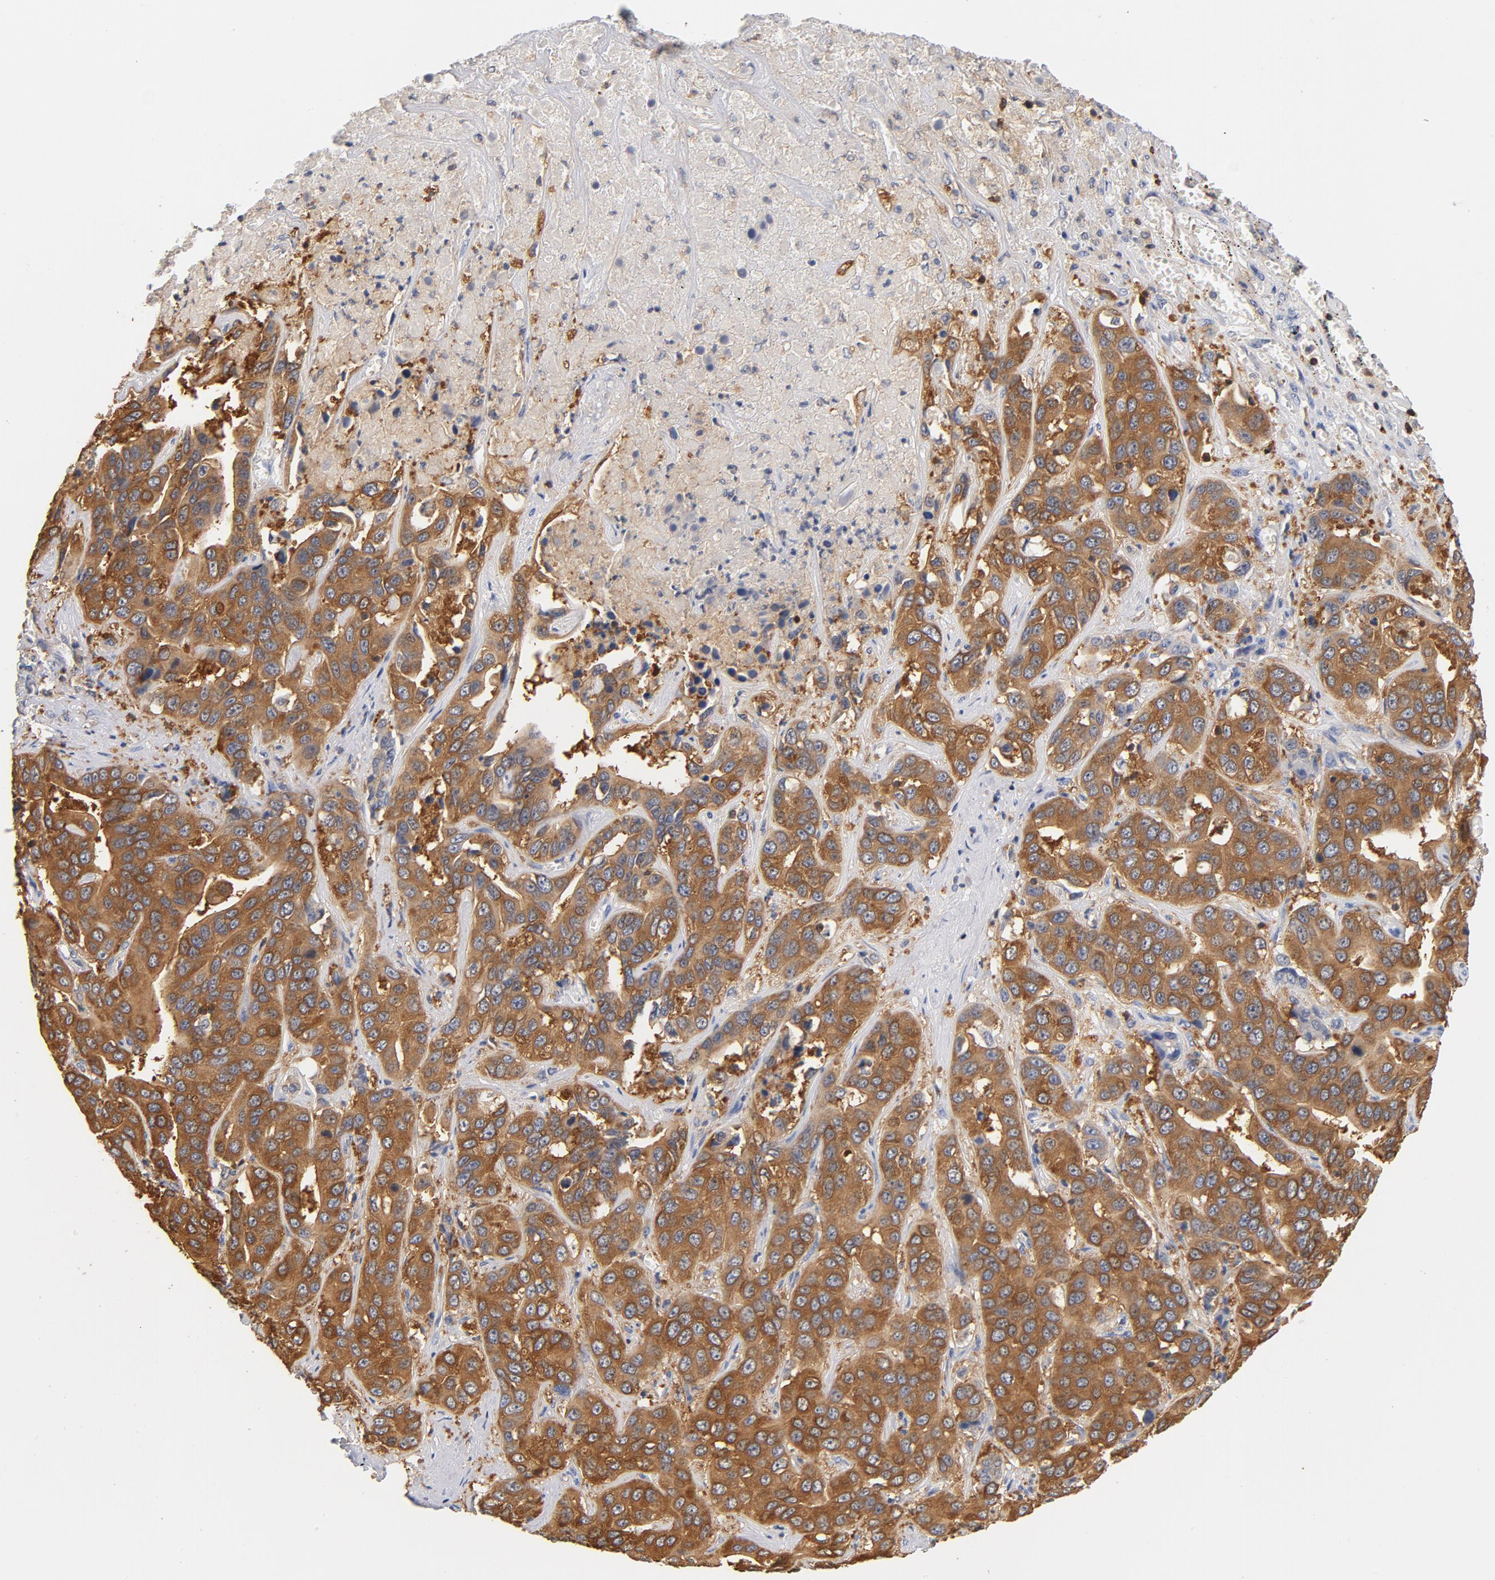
{"staining": {"intensity": "moderate", "quantity": ">75%", "location": "cytoplasmic/membranous"}, "tissue": "liver cancer", "cell_type": "Tumor cells", "image_type": "cancer", "snomed": [{"axis": "morphology", "description": "Cholangiocarcinoma"}, {"axis": "topography", "description": "Liver"}], "caption": "Protein staining of cholangiocarcinoma (liver) tissue displays moderate cytoplasmic/membranous expression in about >75% of tumor cells.", "gene": "EZR", "patient": {"sex": "female", "age": 52}}